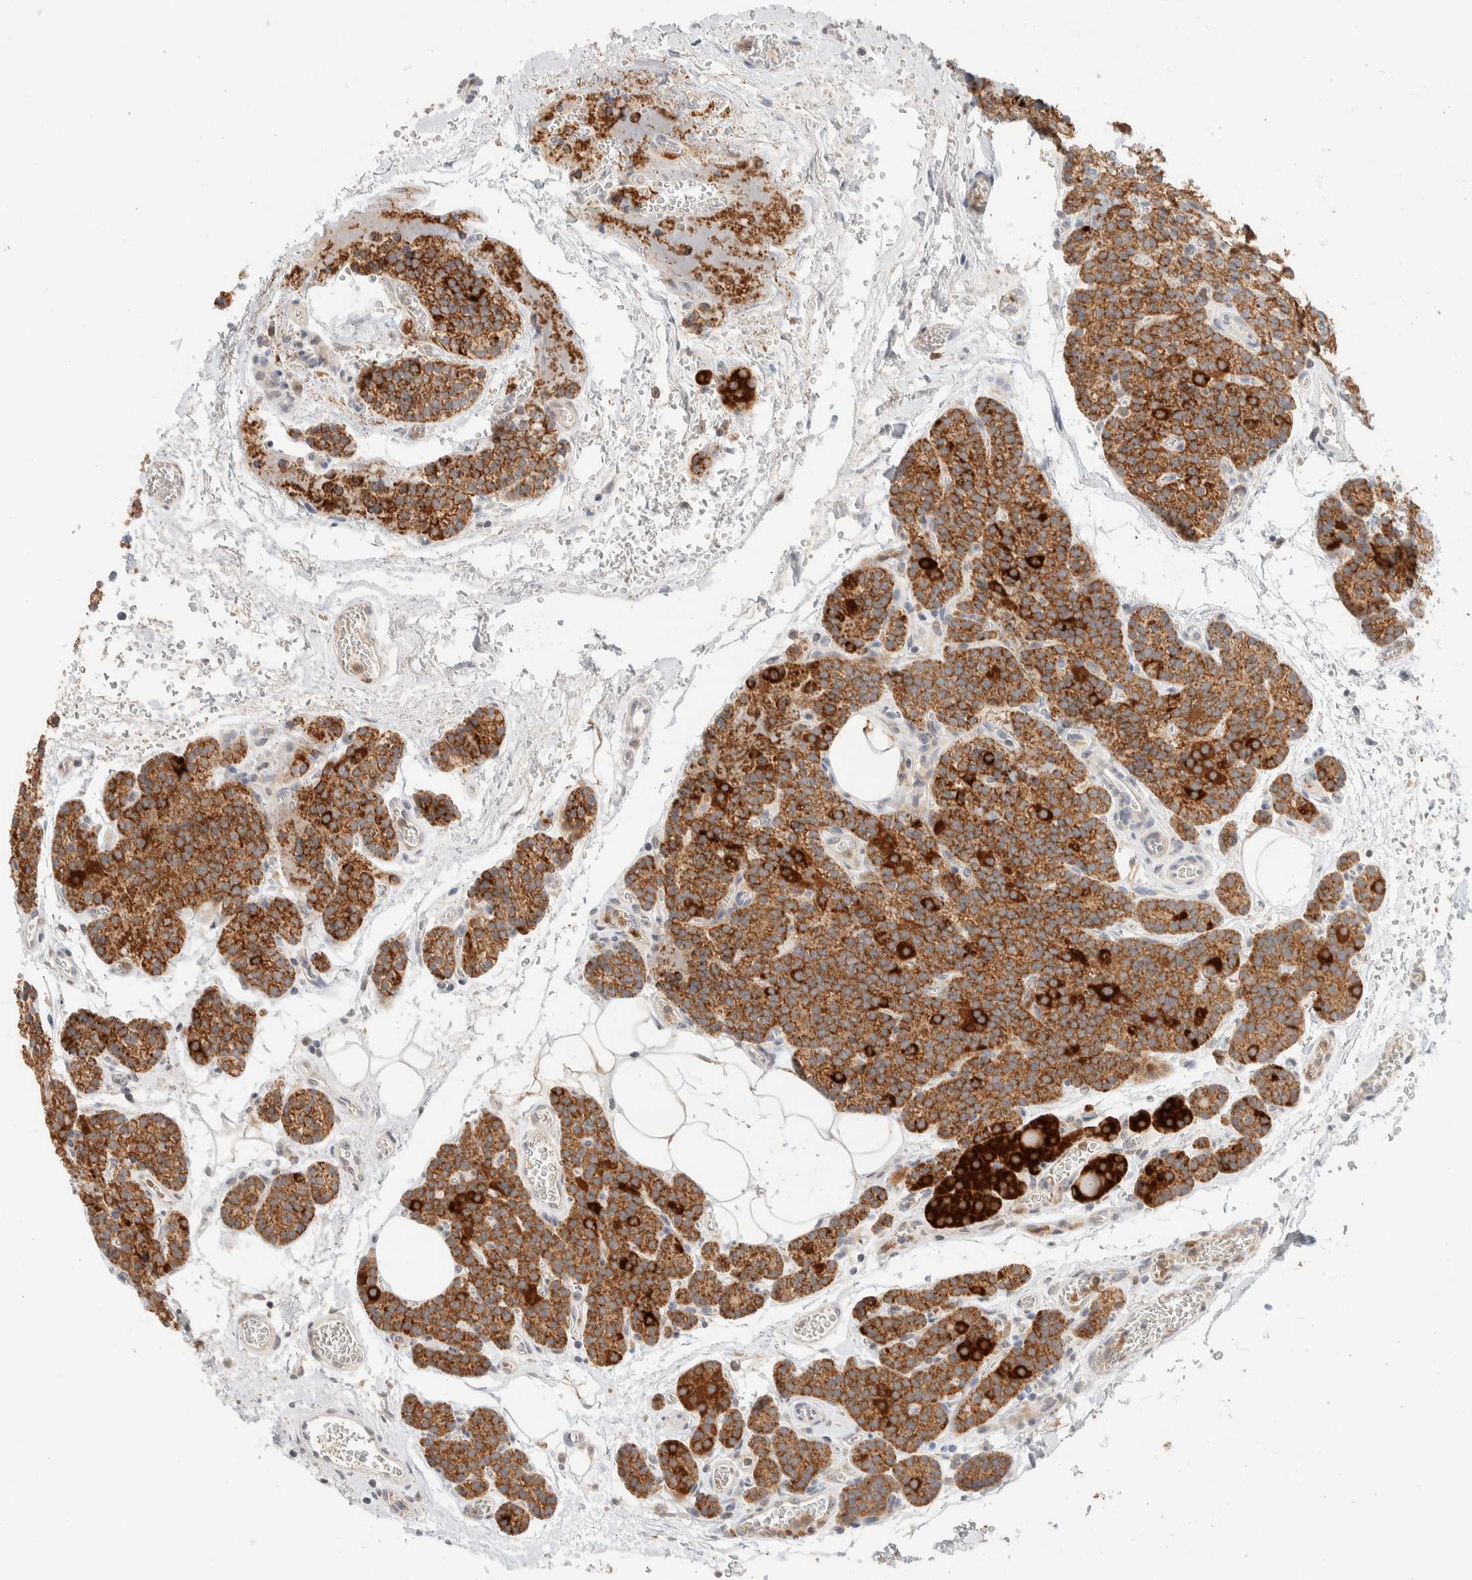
{"staining": {"intensity": "strong", "quantity": ">75%", "location": "cytoplasmic/membranous"}, "tissue": "parathyroid gland", "cell_type": "Glandular cells", "image_type": "normal", "snomed": [{"axis": "morphology", "description": "Normal tissue, NOS"}, {"axis": "topography", "description": "Parathyroid gland"}], "caption": "Protein staining exhibits strong cytoplasmic/membranous staining in approximately >75% of glandular cells in normal parathyroid gland. (IHC, brightfield microscopy, high magnification).", "gene": "HDHD3", "patient": {"sex": "female", "age": 64}}